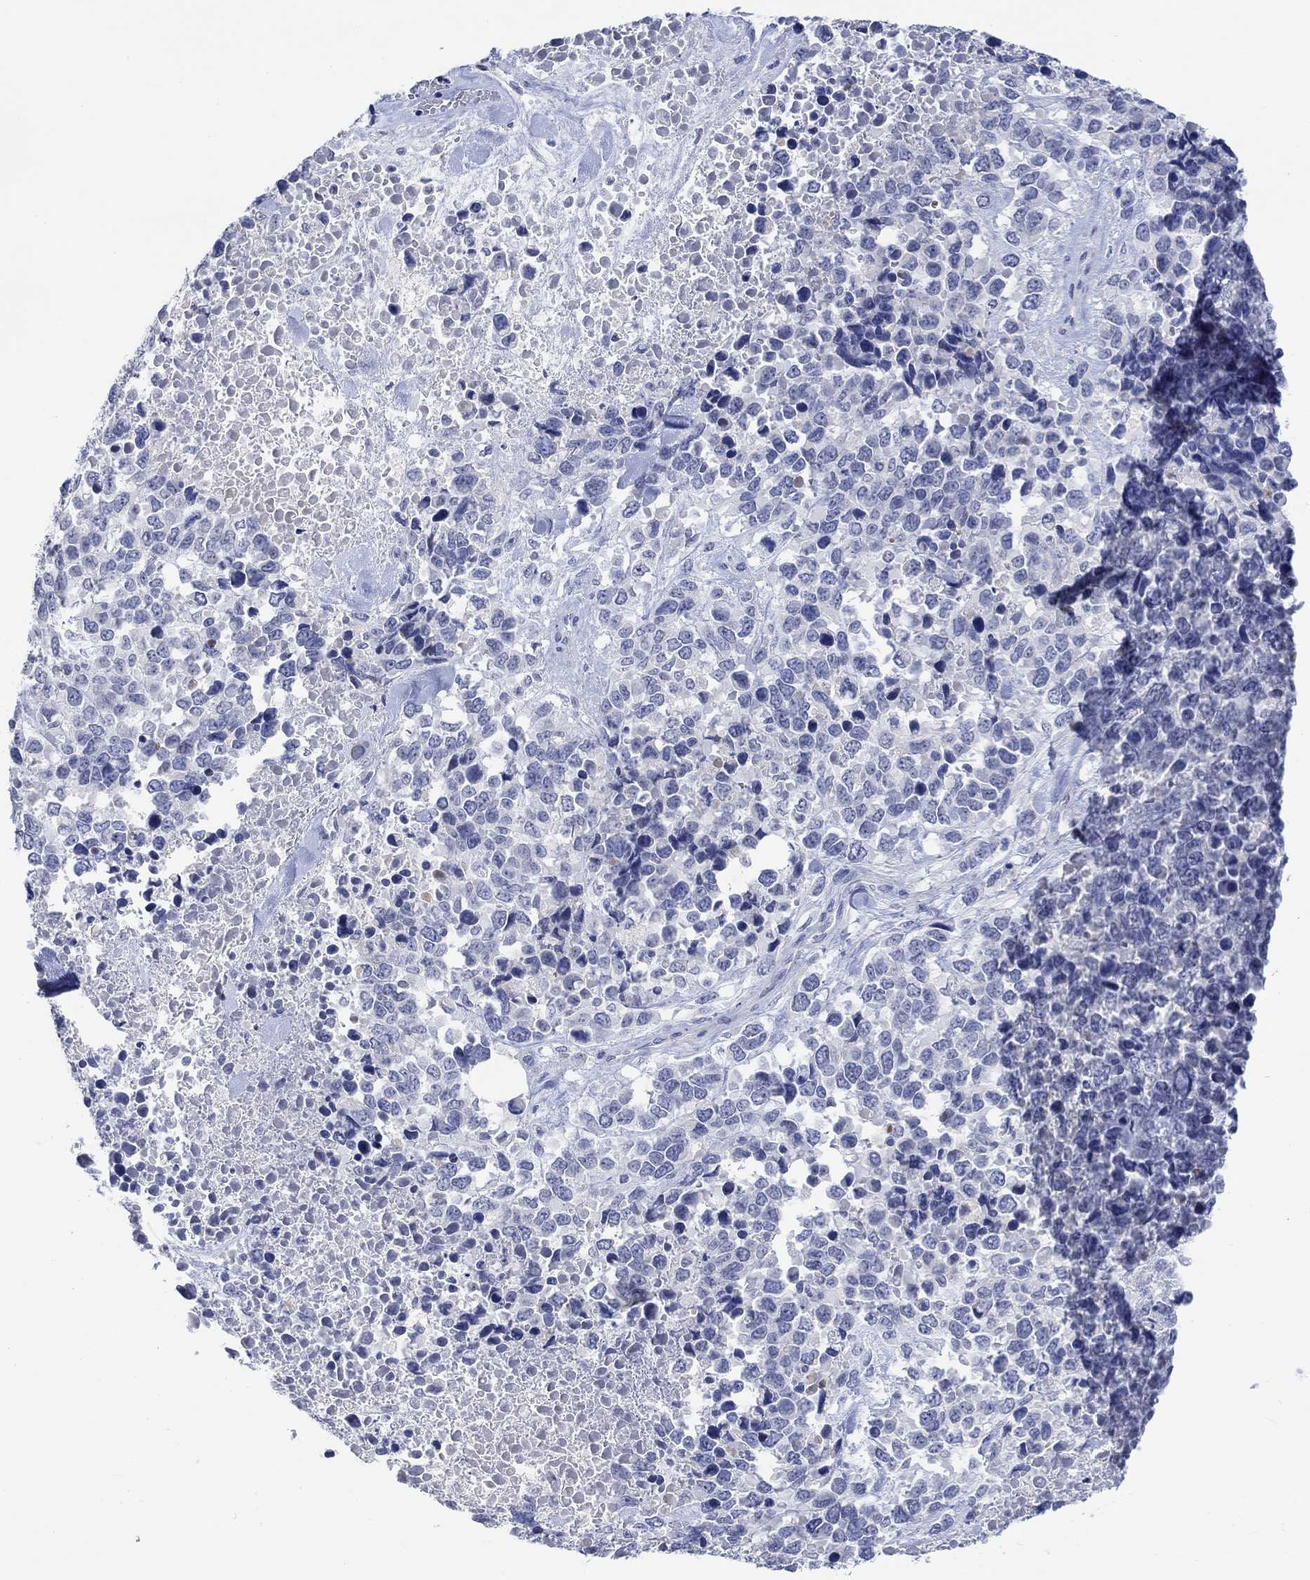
{"staining": {"intensity": "negative", "quantity": "none", "location": "none"}, "tissue": "melanoma", "cell_type": "Tumor cells", "image_type": "cancer", "snomed": [{"axis": "morphology", "description": "Malignant melanoma, Metastatic site"}, {"axis": "topography", "description": "Skin"}], "caption": "Immunohistochemistry micrograph of neoplastic tissue: human melanoma stained with DAB (3,3'-diaminobenzidine) exhibits no significant protein positivity in tumor cells.", "gene": "DLK1", "patient": {"sex": "male", "age": 84}}